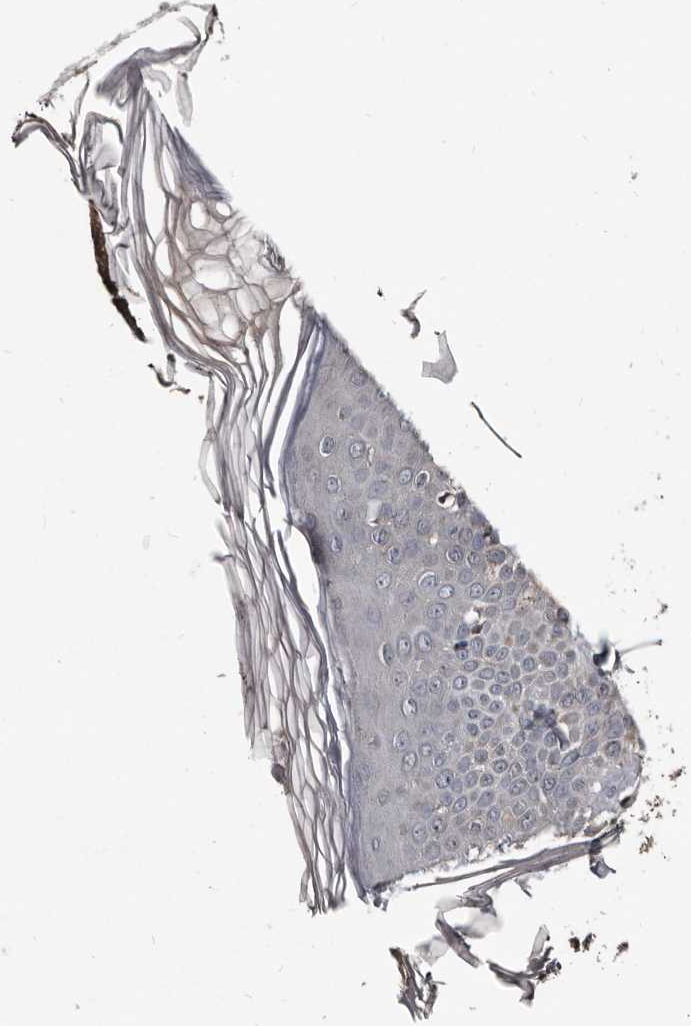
{"staining": {"intensity": "negative", "quantity": "none", "location": "none"}, "tissue": "skin", "cell_type": "Fibroblasts", "image_type": "normal", "snomed": [{"axis": "morphology", "description": "Normal tissue, NOS"}, {"axis": "topography", "description": "Skin"}], "caption": "Immunohistochemistry (IHC) photomicrograph of unremarkable skin: skin stained with DAB exhibits no significant protein staining in fibroblasts.", "gene": "GREB1", "patient": {"sex": "female", "age": 64}}